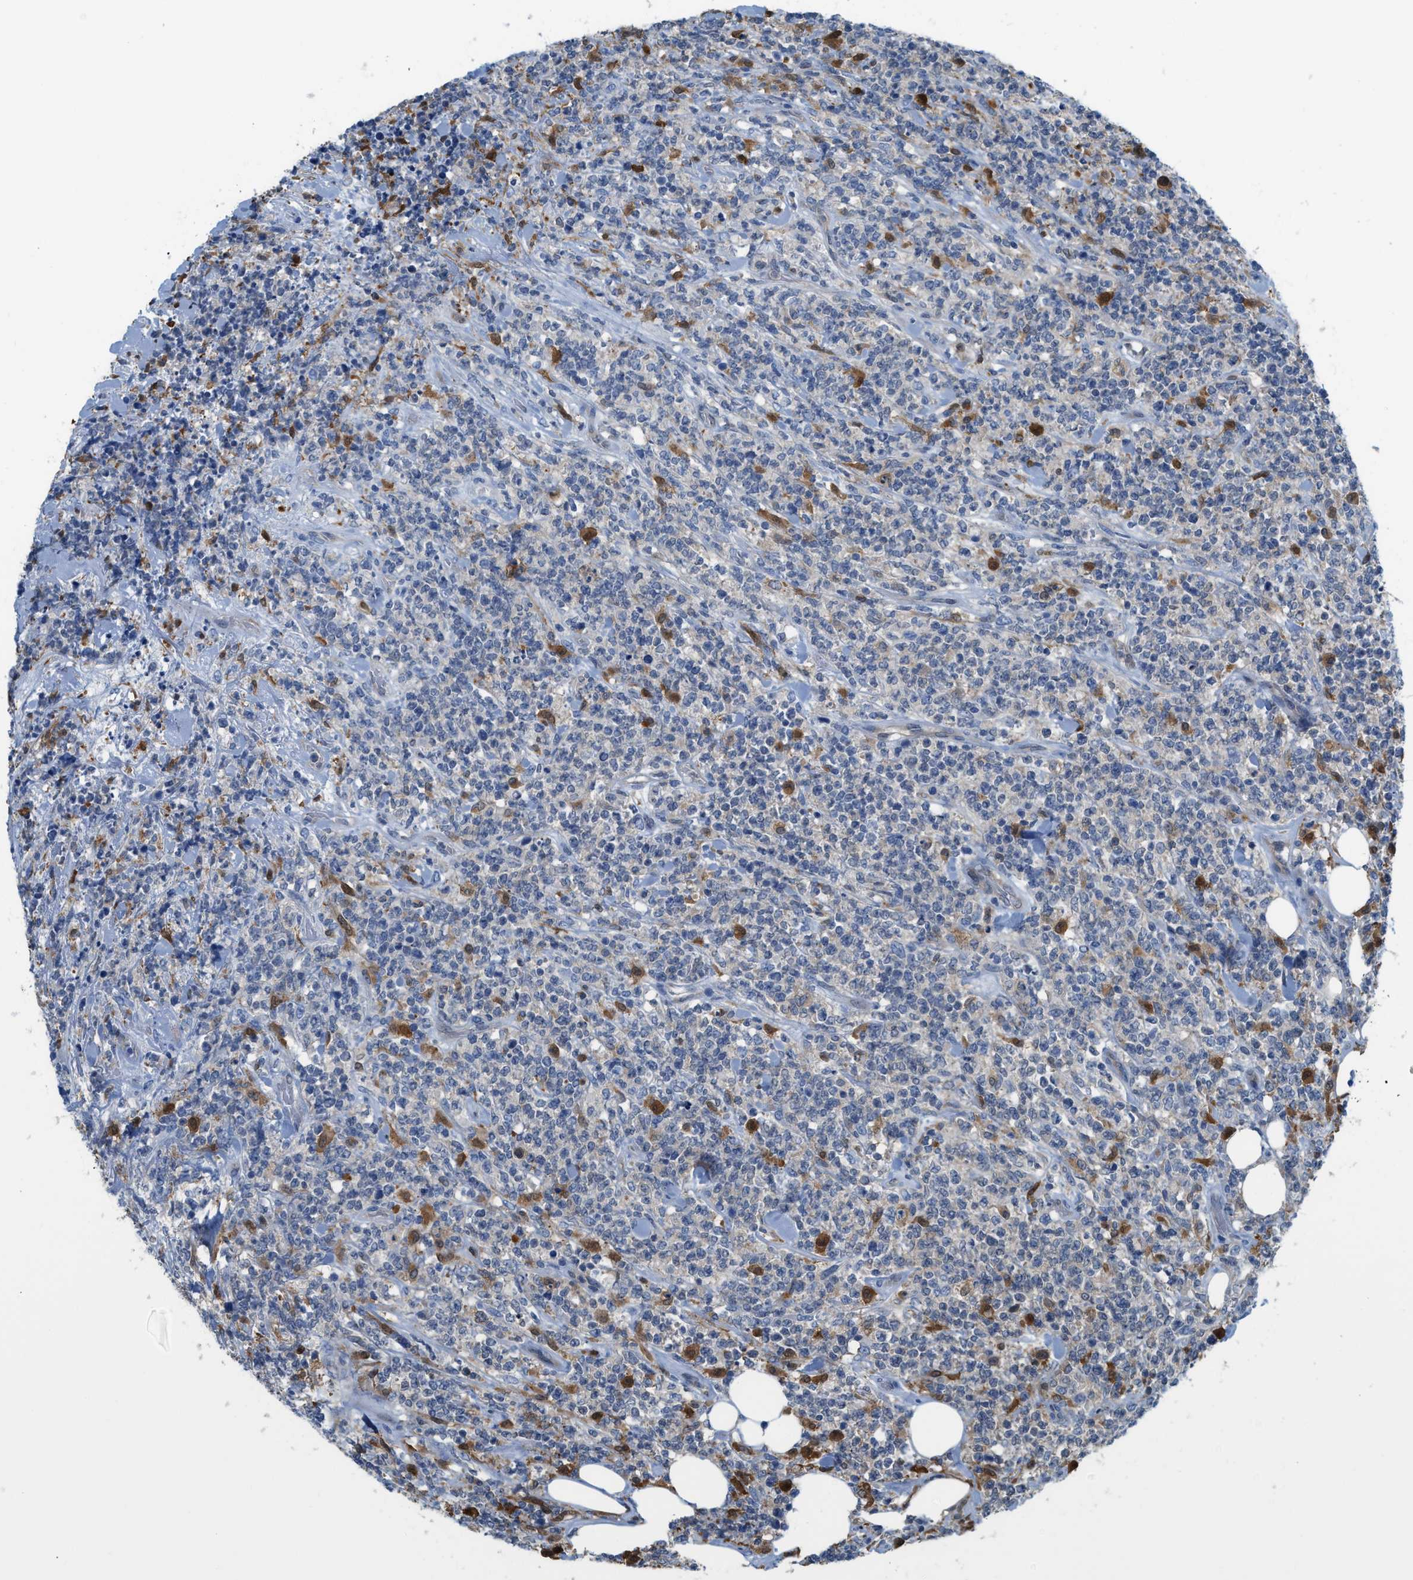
{"staining": {"intensity": "negative", "quantity": "none", "location": "none"}, "tissue": "lymphoma", "cell_type": "Tumor cells", "image_type": "cancer", "snomed": [{"axis": "morphology", "description": "Malignant lymphoma, non-Hodgkin's type, High grade"}, {"axis": "topography", "description": "Soft tissue"}], "caption": "This is a histopathology image of immunohistochemistry staining of high-grade malignant lymphoma, non-Hodgkin's type, which shows no positivity in tumor cells. (DAB (3,3'-diaminobenzidine) immunohistochemistry (IHC), high magnification).", "gene": "CSTB", "patient": {"sex": "male", "age": 18}}